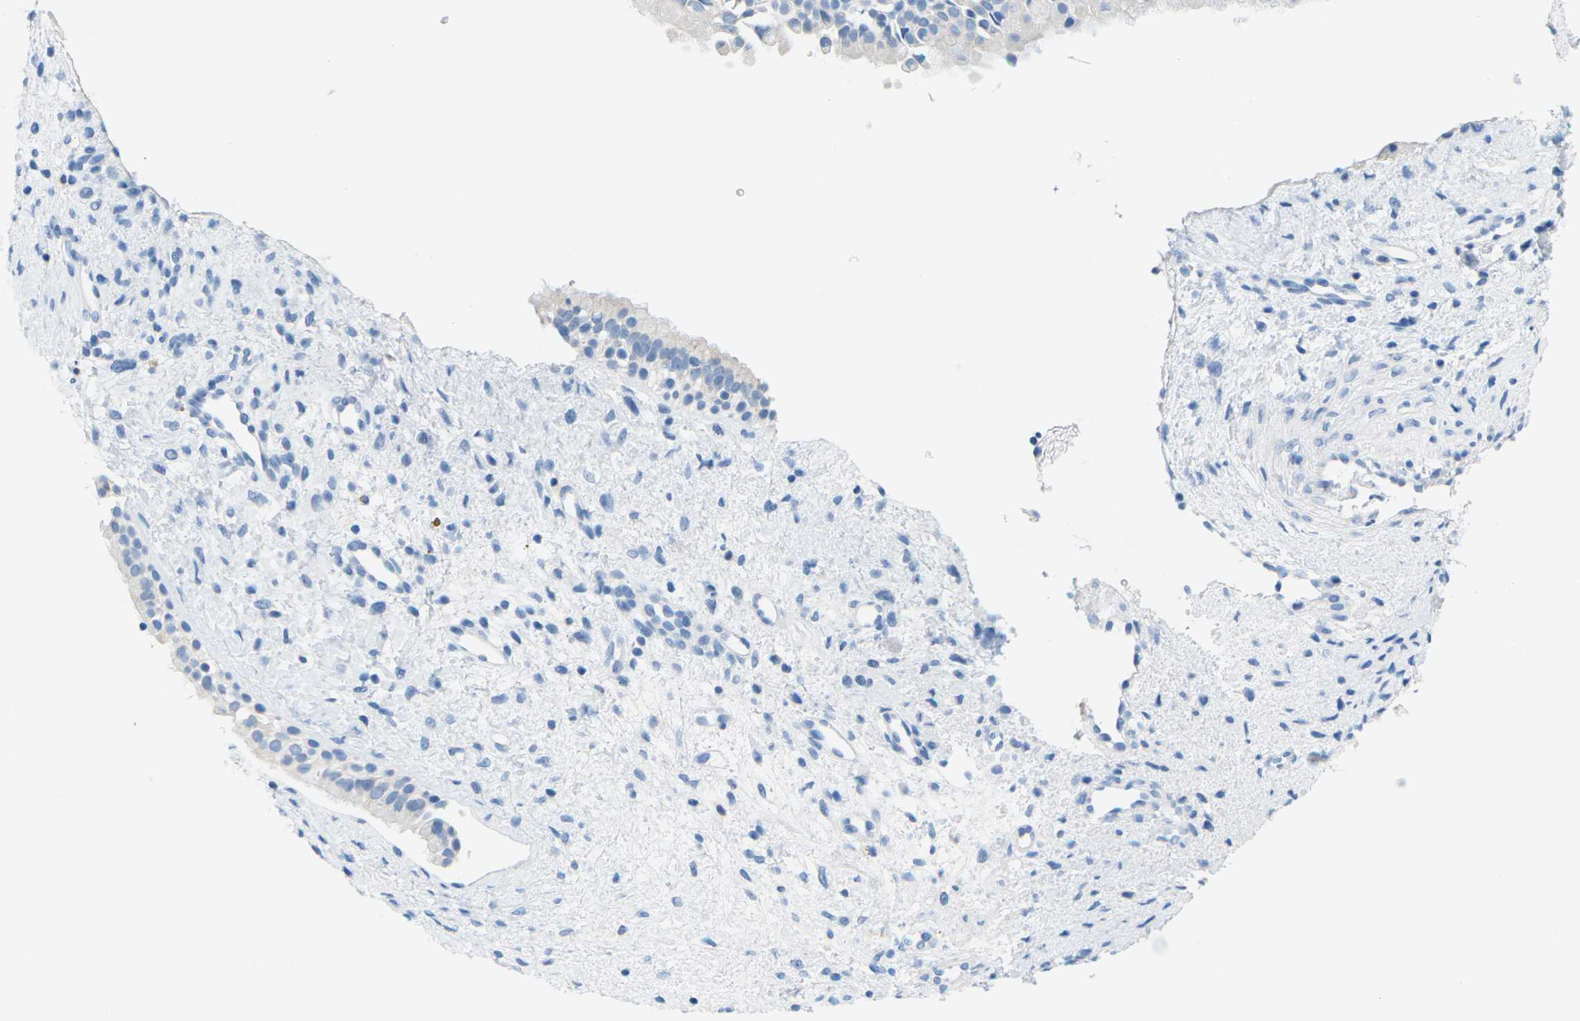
{"staining": {"intensity": "negative", "quantity": "none", "location": "none"}, "tissue": "nasopharynx", "cell_type": "Respiratory epithelial cells", "image_type": "normal", "snomed": [{"axis": "morphology", "description": "Normal tissue, NOS"}, {"axis": "topography", "description": "Nasopharynx"}], "caption": "The image displays no significant staining in respiratory epithelial cells of nasopharynx.", "gene": "SLC12A1", "patient": {"sex": "male", "age": 22}}